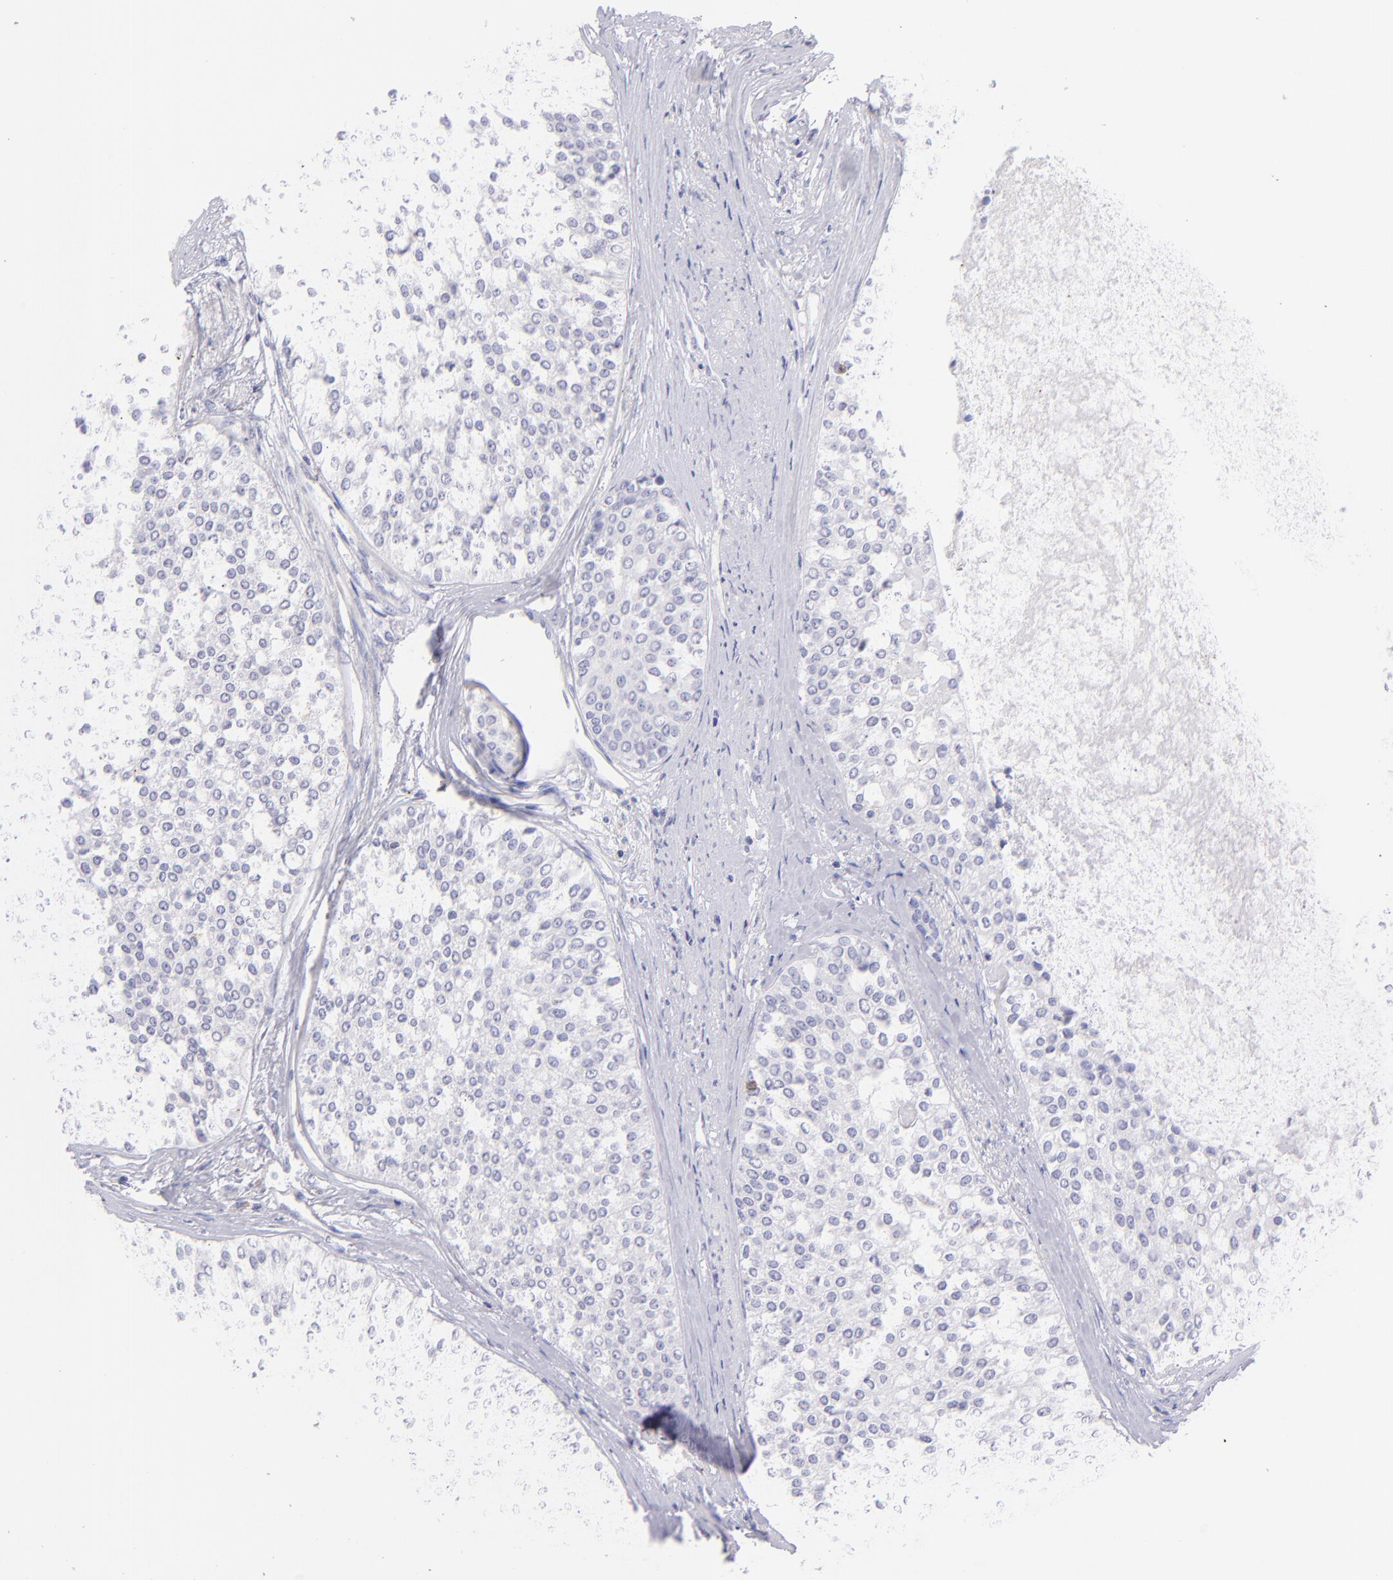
{"staining": {"intensity": "negative", "quantity": "none", "location": "none"}, "tissue": "urothelial cancer", "cell_type": "Tumor cells", "image_type": "cancer", "snomed": [{"axis": "morphology", "description": "Urothelial carcinoma, Low grade"}, {"axis": "topography", "description": "Urinary bladder"}], "caption": "Histopathology image shows no protein expression in tumor cells of urothelial carcinoma (low-grade) tissue.", "gene": "CD69", "patient": {"sex": "female", "age": 73}}